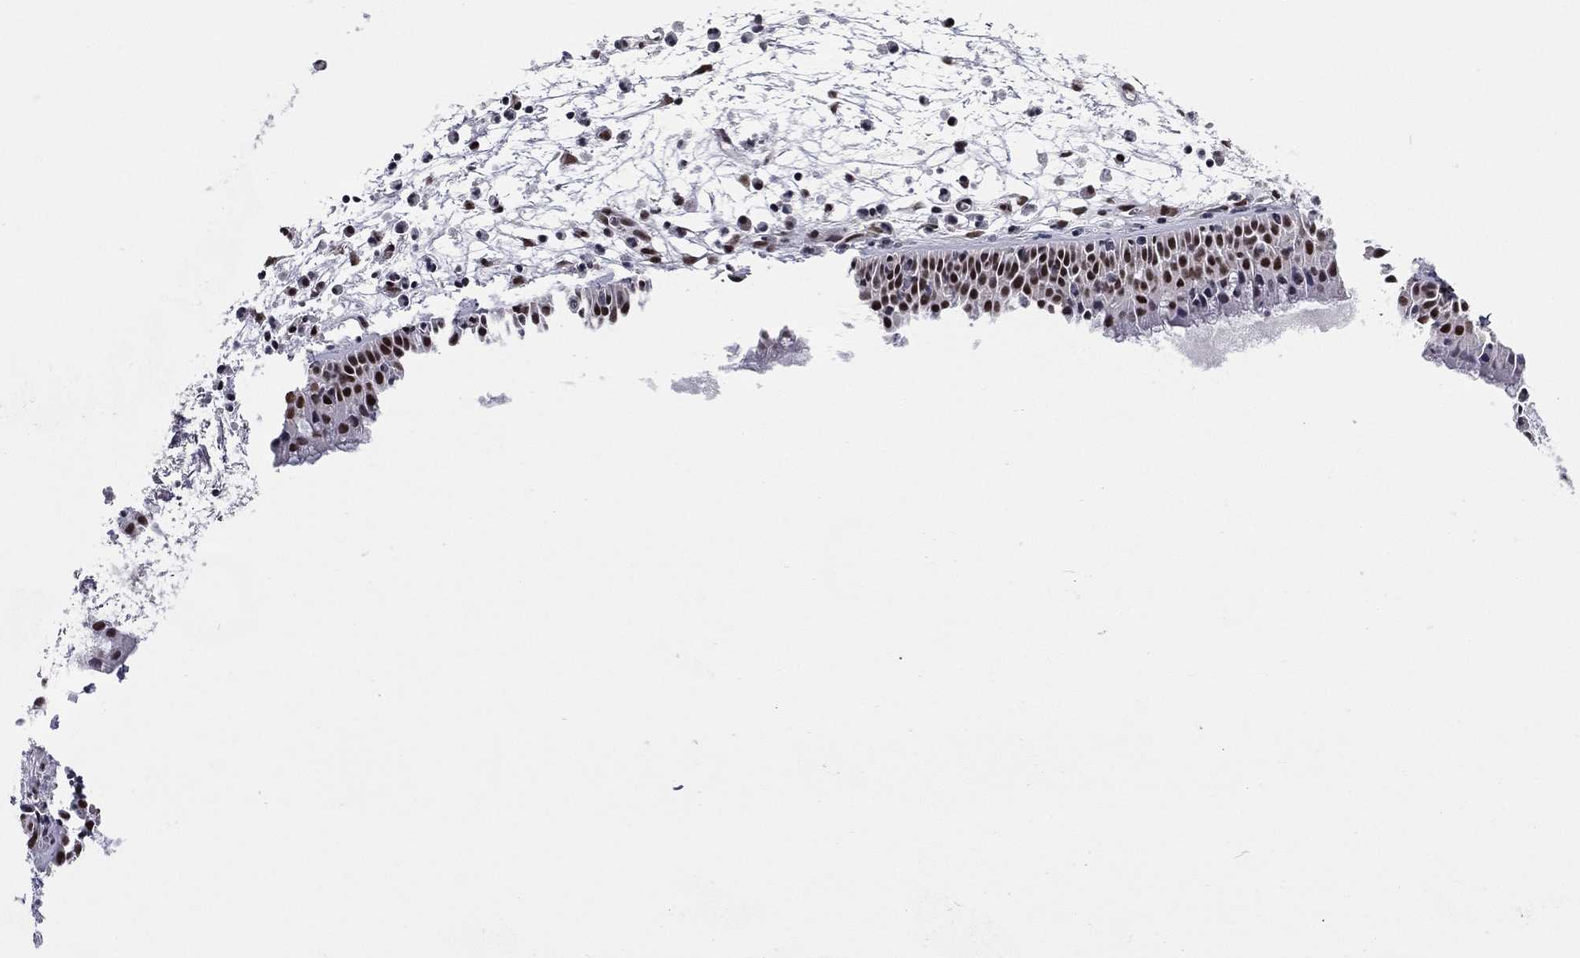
{"staining": {"intensity": "strong", "quantity": ">75%", "location": "nuclear"}, "tissue": "nasopharynx", "cell_type": "Respiratory epithelial cells", "image_type": "normal", "snomed": [{"axis": "morphology", "description": "Normal tissue, NOS"}, {"axis": "topography", "description": "Nasopharynx"}], "caption": "DAB (3,3'-diaminobenzidine) immunohistochemical staining of normal nasopharynx exhibits strong nuclear protein staining in approximately >75% of respiratory epithelial cells.", "gene": "ETV5", "patient": {"sex": "female", "age": 73}}